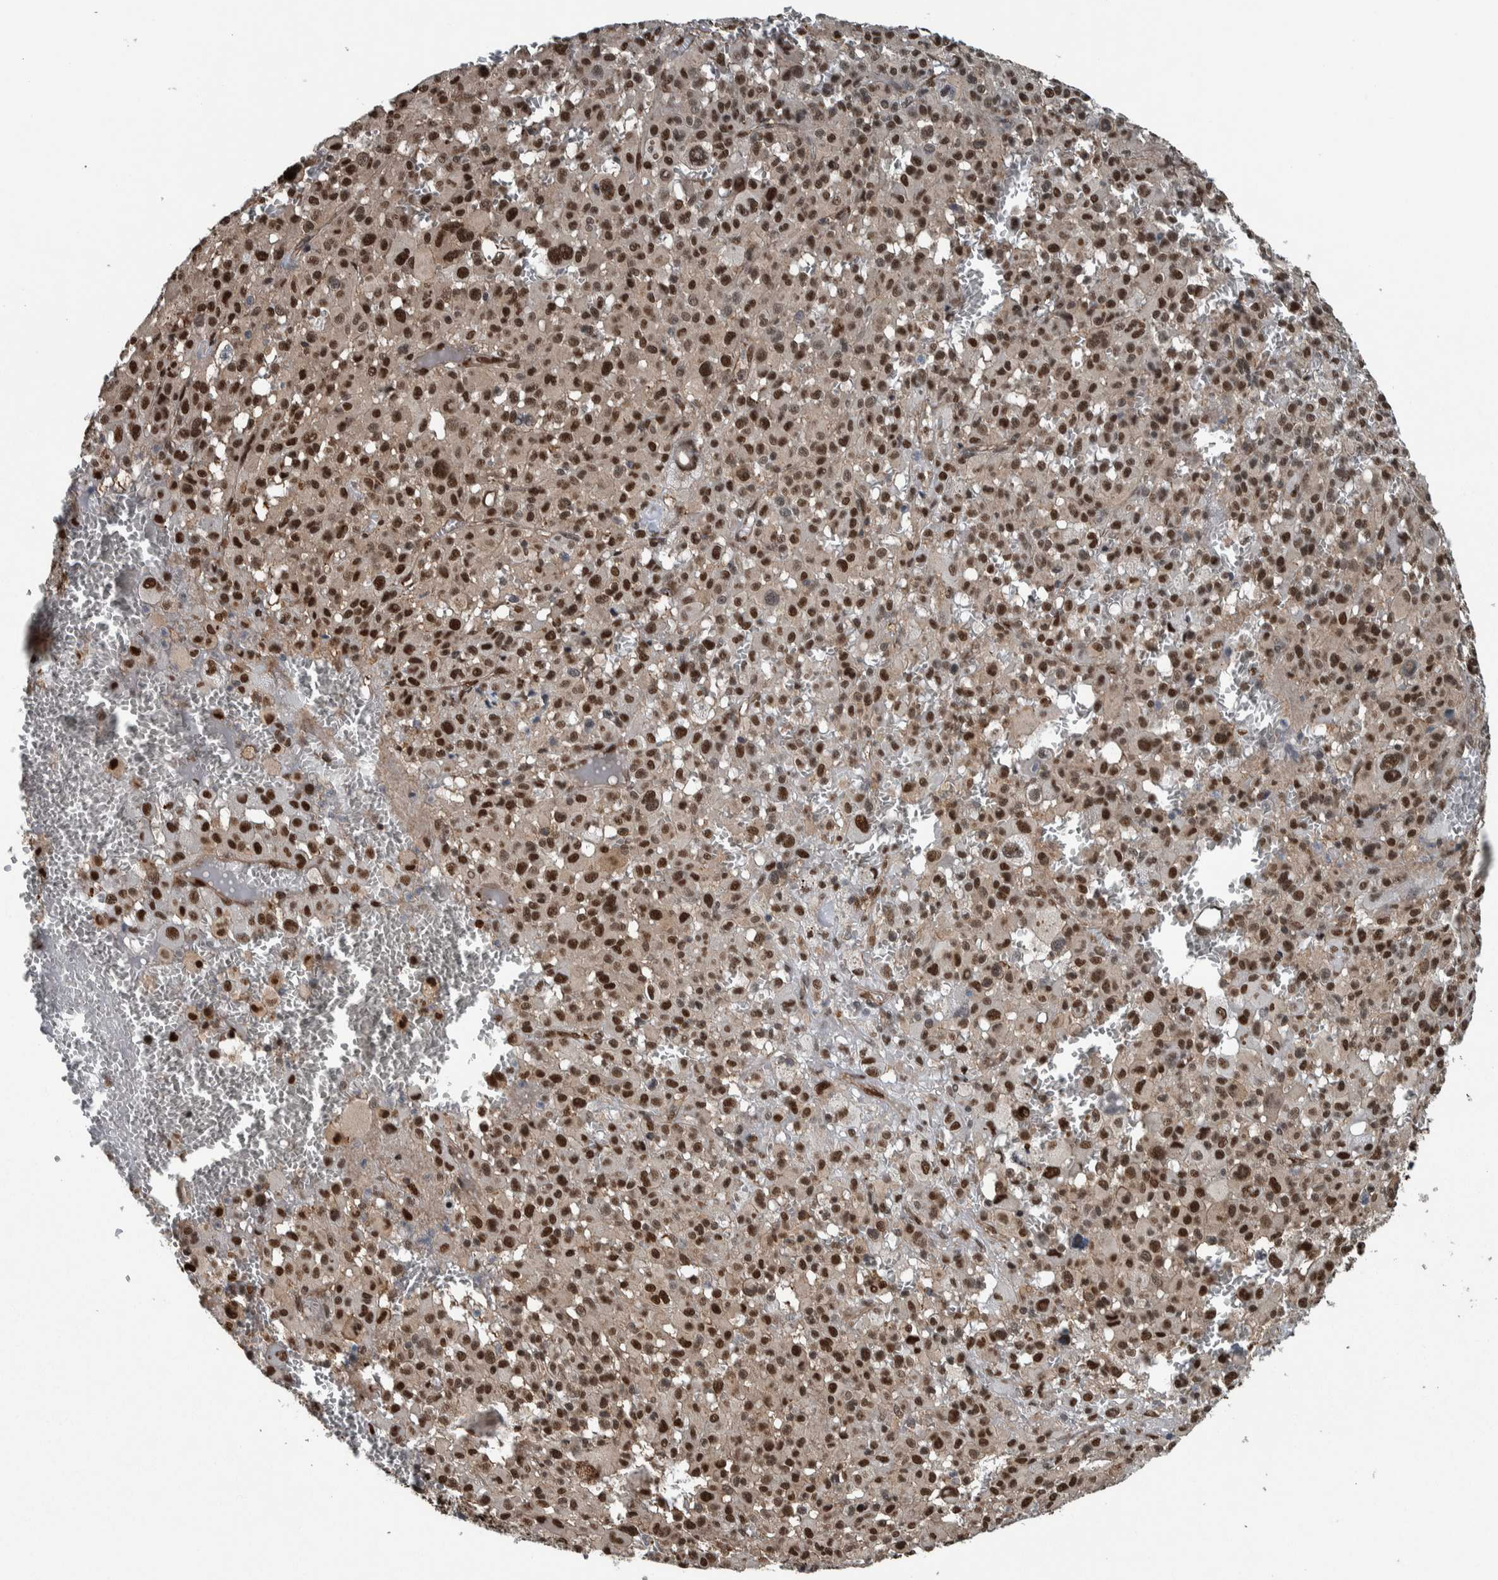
{"staining": {"intensity": "strong", "quantity": ">75%", "location": "nuclear"}, "tissue": "melanoma", "cell_type": "Tumor cells", "image_type": "cancer", "snomed": [{"axis": "morphology", "description": "Malignant melanoma, Metastatic site"}, {"axis": "topography", "description": "Skin"}], "caption": "Tumor cells exhibit strong nuclear staining in approximately >75% of cells in melanoma. (IHC, brightfield microscopy, high magnification).", "gene": "FAM135B", "patient": {"sex": "female", "age": 74}}